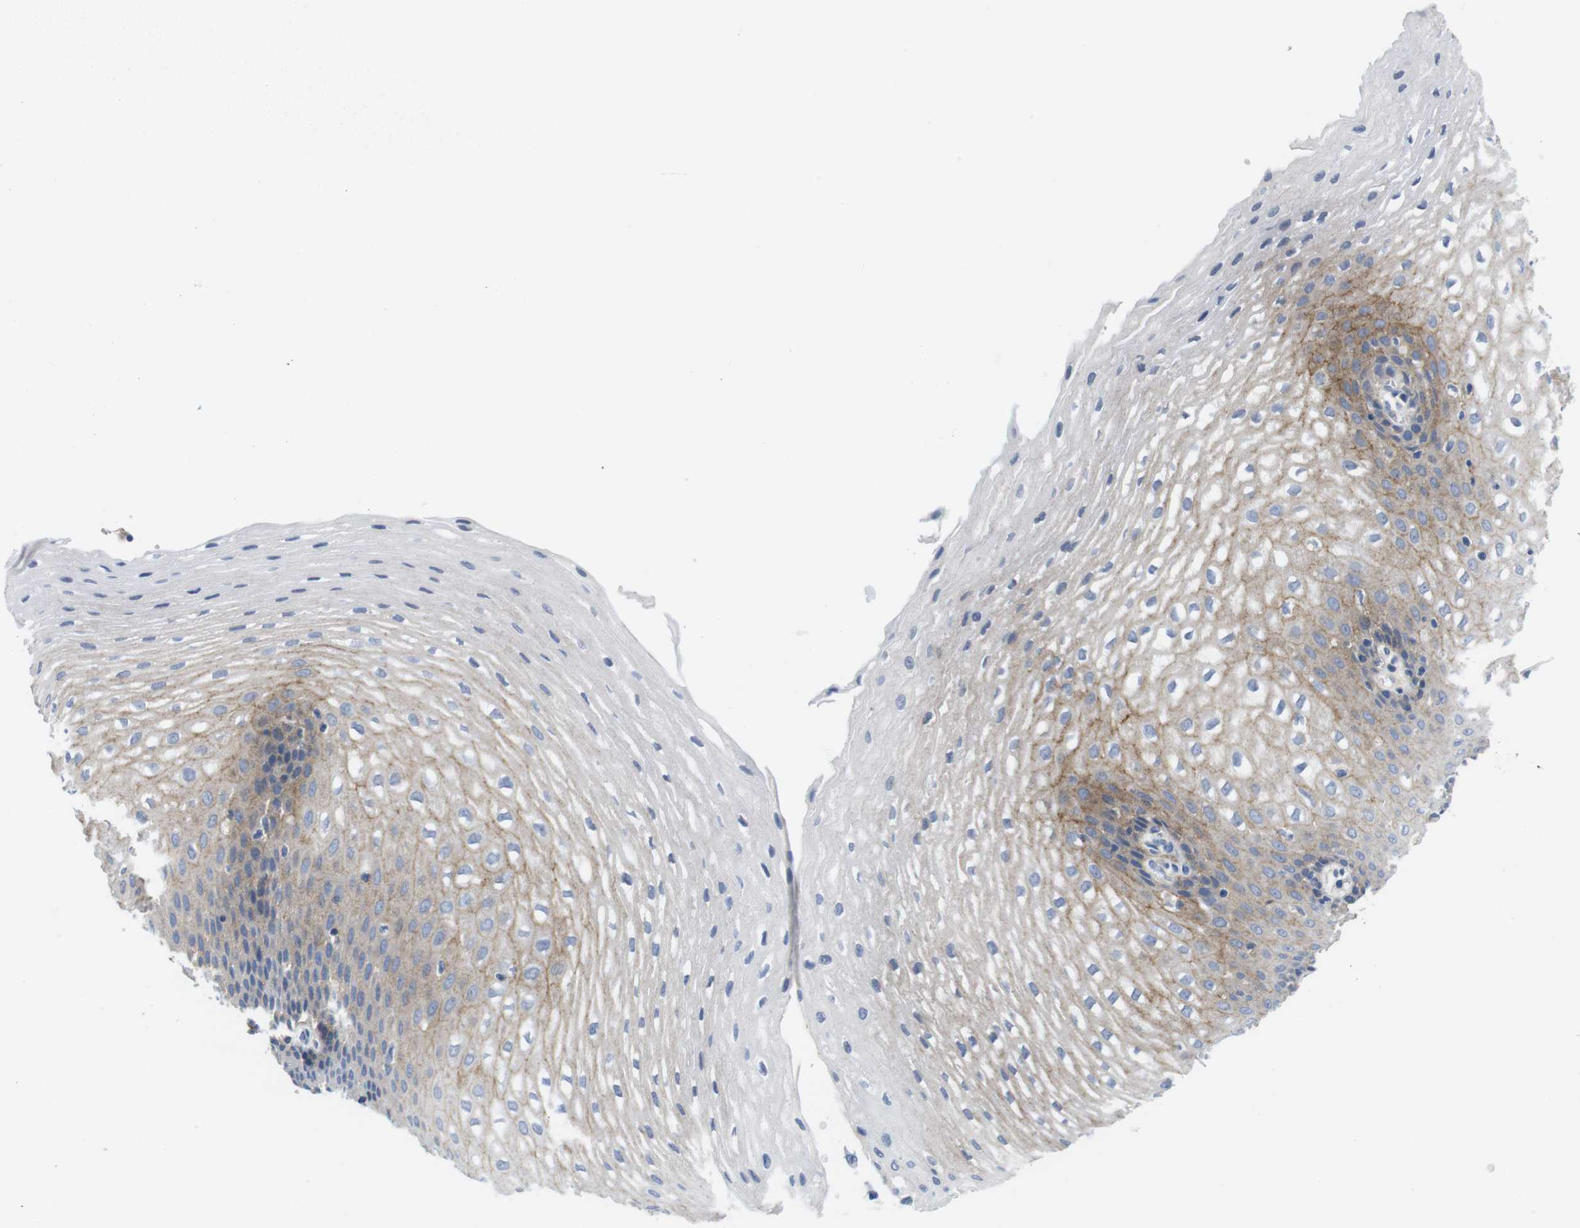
{"staining": {"intensity": "moderate", "quantity": "25%-75%", "location": "cytoplasmic/membranous"}, "tissue": "esophagus", "cell_type": "Squamous epithelial cells", "image_type": "normal", "snomed": [{"axis": "morphology", "description": "Normal tissue, NOS"}, {"axis": "topography", "description": "Esophagus"}], "caption": "This histopathology image displays immunohistochemistry (IHC) staining of benign esophagus, with medium moderate cytoplasmic/membranous expression in about 25%-75% of squamous epithelial cells.", "gene": "SCRIB", "patient": {"sex": "male", "age": 48}}